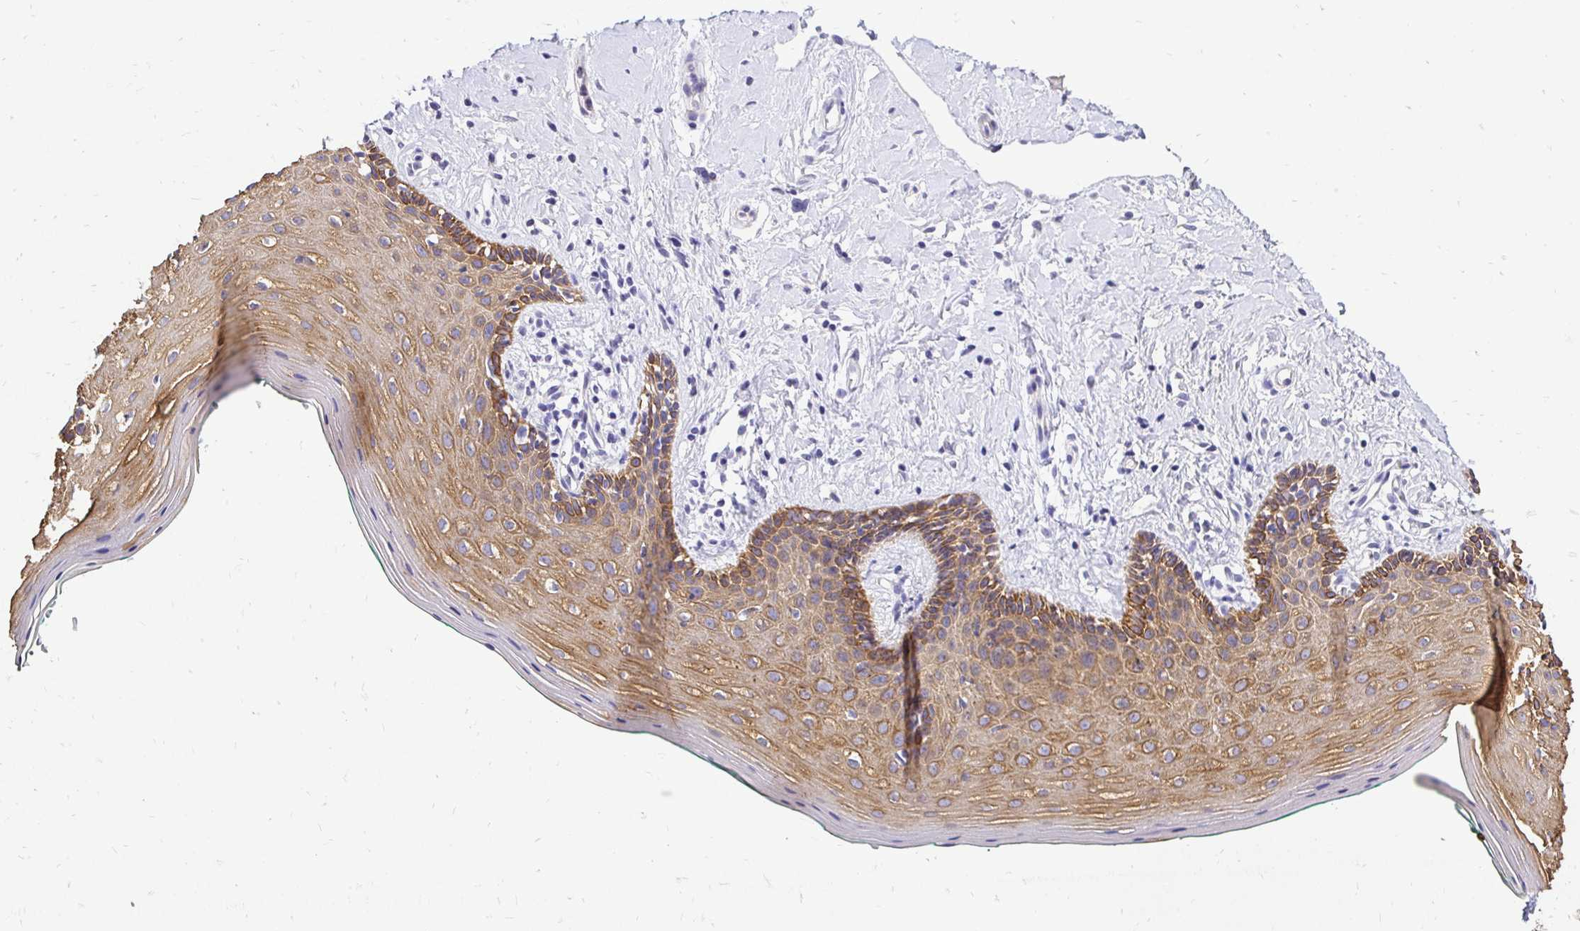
{"staining": {"intensity": "moderate", "quantity": ">75%", "location": "cytoplasmic/membranous"}, "tissue": "vagina", "cell_type": "Squamous epithelial cells", "image_type": "normal", "snomed": [{"axis": "morphology", "description": "Normal tissue, NOS"}, {"axis": "topography", "description": "Vagina"}], "caption": "A high-resolution histopathology image shows IHC staining of benign vagina, which reveals moderate cytoplasmic/membranous staining in approximately >75% of squamous epithelial cells.", "gene": "TAF1D", "patient": {"sex": "female", "age": 42}}